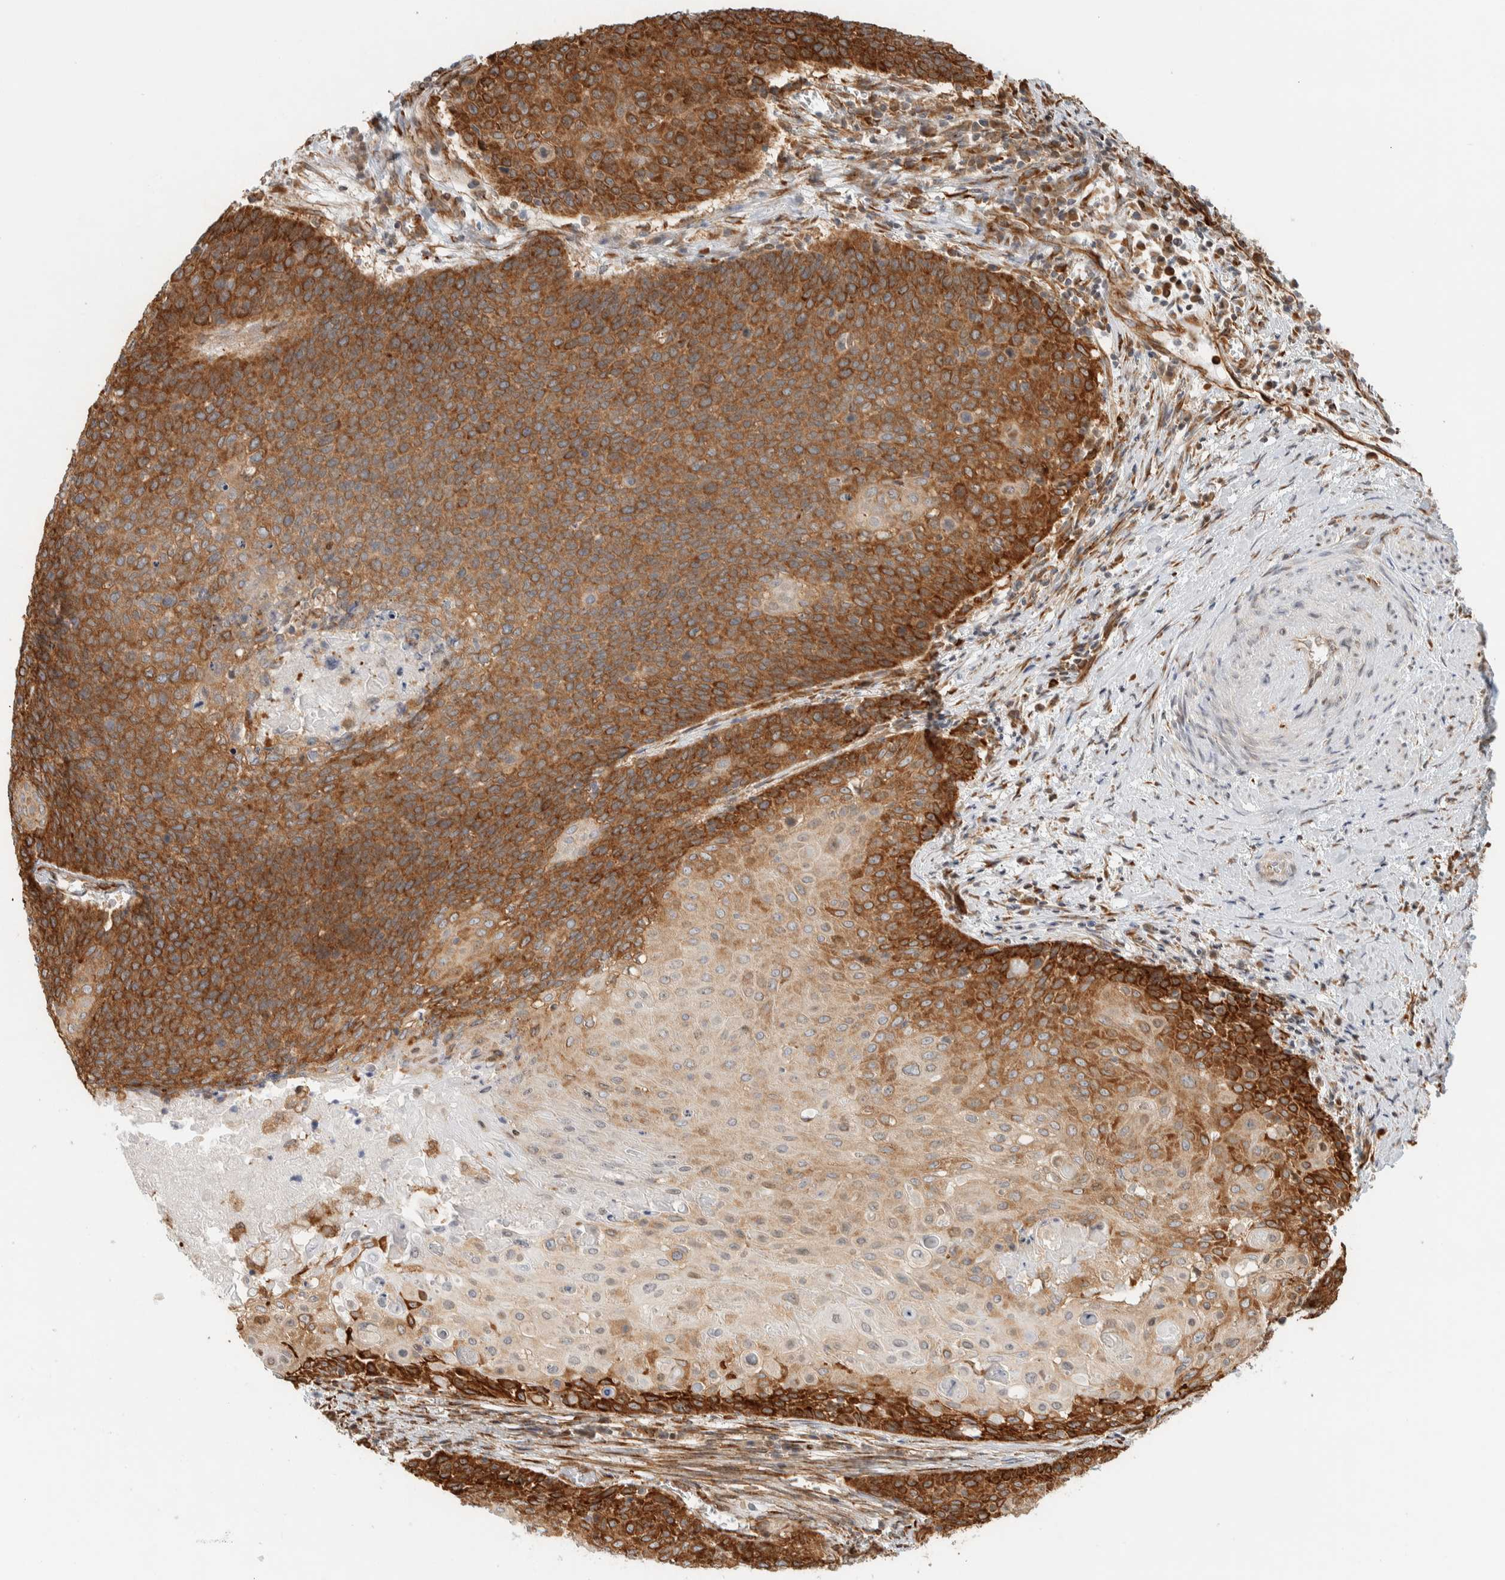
{"staining": {"intensity": "strong", "quantity": ">75%", "location": "cytoplasmic/membranous"}, "tissue": "cervical cancer", "cell_type": "Tumor cells", "image_type": "cancer", "snomed": [{"axis": "morphology", "description": "Squamous cell carcinoma, NOS"}, {"axis": "topography", "description": "Cervix"}], "caption": "This image shows immunohistochemistry staining of human squamous cell carcinoma (cervical), with high strong cytoplasmic/membranous staining in approximately >75% of tumor cells.", "gene": "LLGL2", "patient": {"sex": "female", "age": 39}}